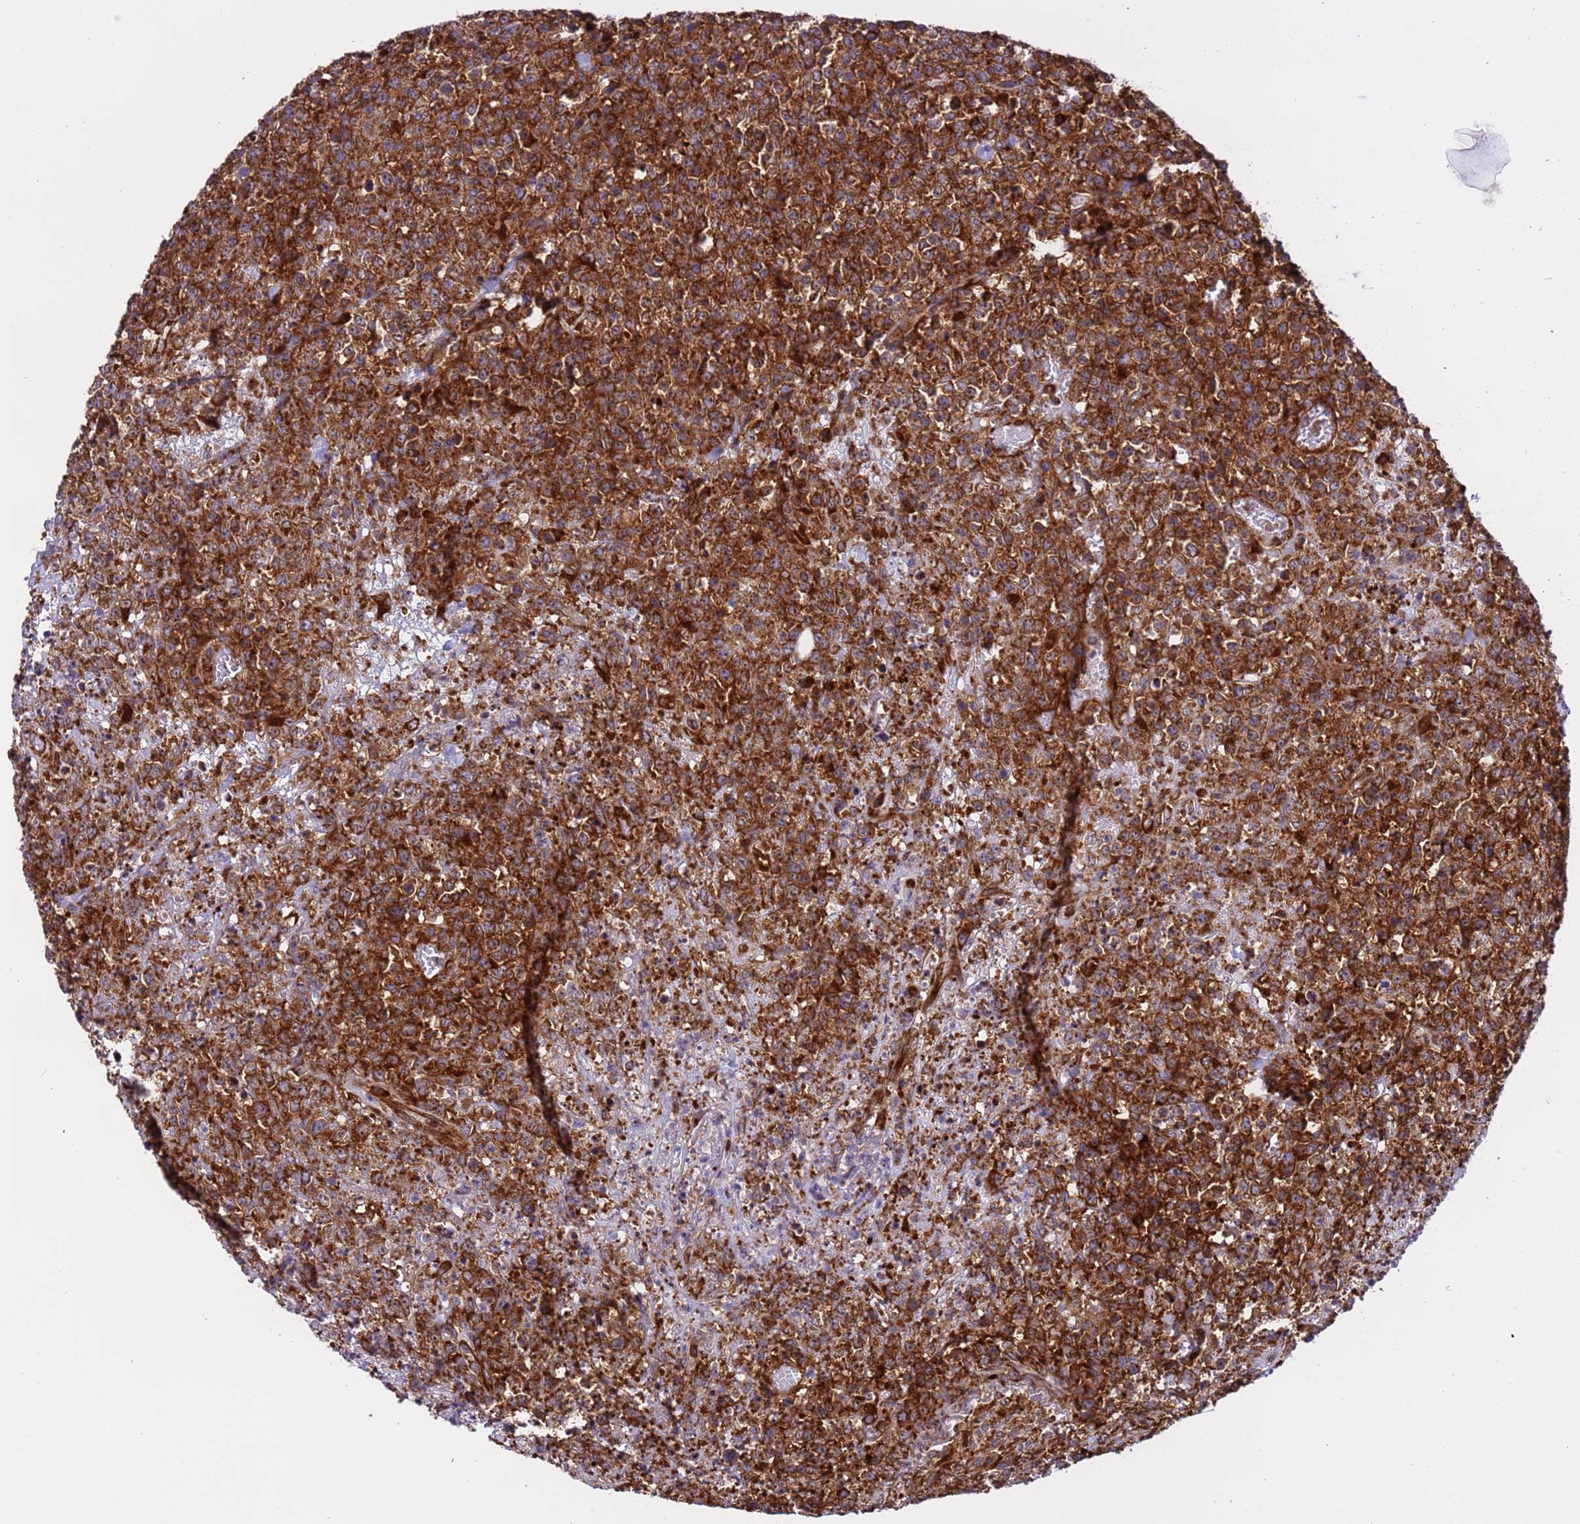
{"staining": {"intensity": "strong", "quantity": ">75%", "location": "cytoplasmic/membranous"}, "tissue": "lymphoma", "cell_type": "Tumor cells", "image_type": "cancer", "snomed": [{"axis": "morphology", "description": "Malignant lymphoma, non-Hodgkin's type, High grade"}, {"axis": "topography", "description": "Colon"}], "caption": "IHC staining of high-grade malignant lymphoma, non-Hodgkin's type, which demonstrates high levels of strong cytoplasmic/membranous positivity in about >75% of tumor cells indicating strong cytoplasmic/membranous protein positivity. The staining was performed using DAB (brown) for protein detection and nuclei were counterstained in hematoxylin (blue).", "gene": "RPL36", "patient": {"sex": "female", "age": 53}}